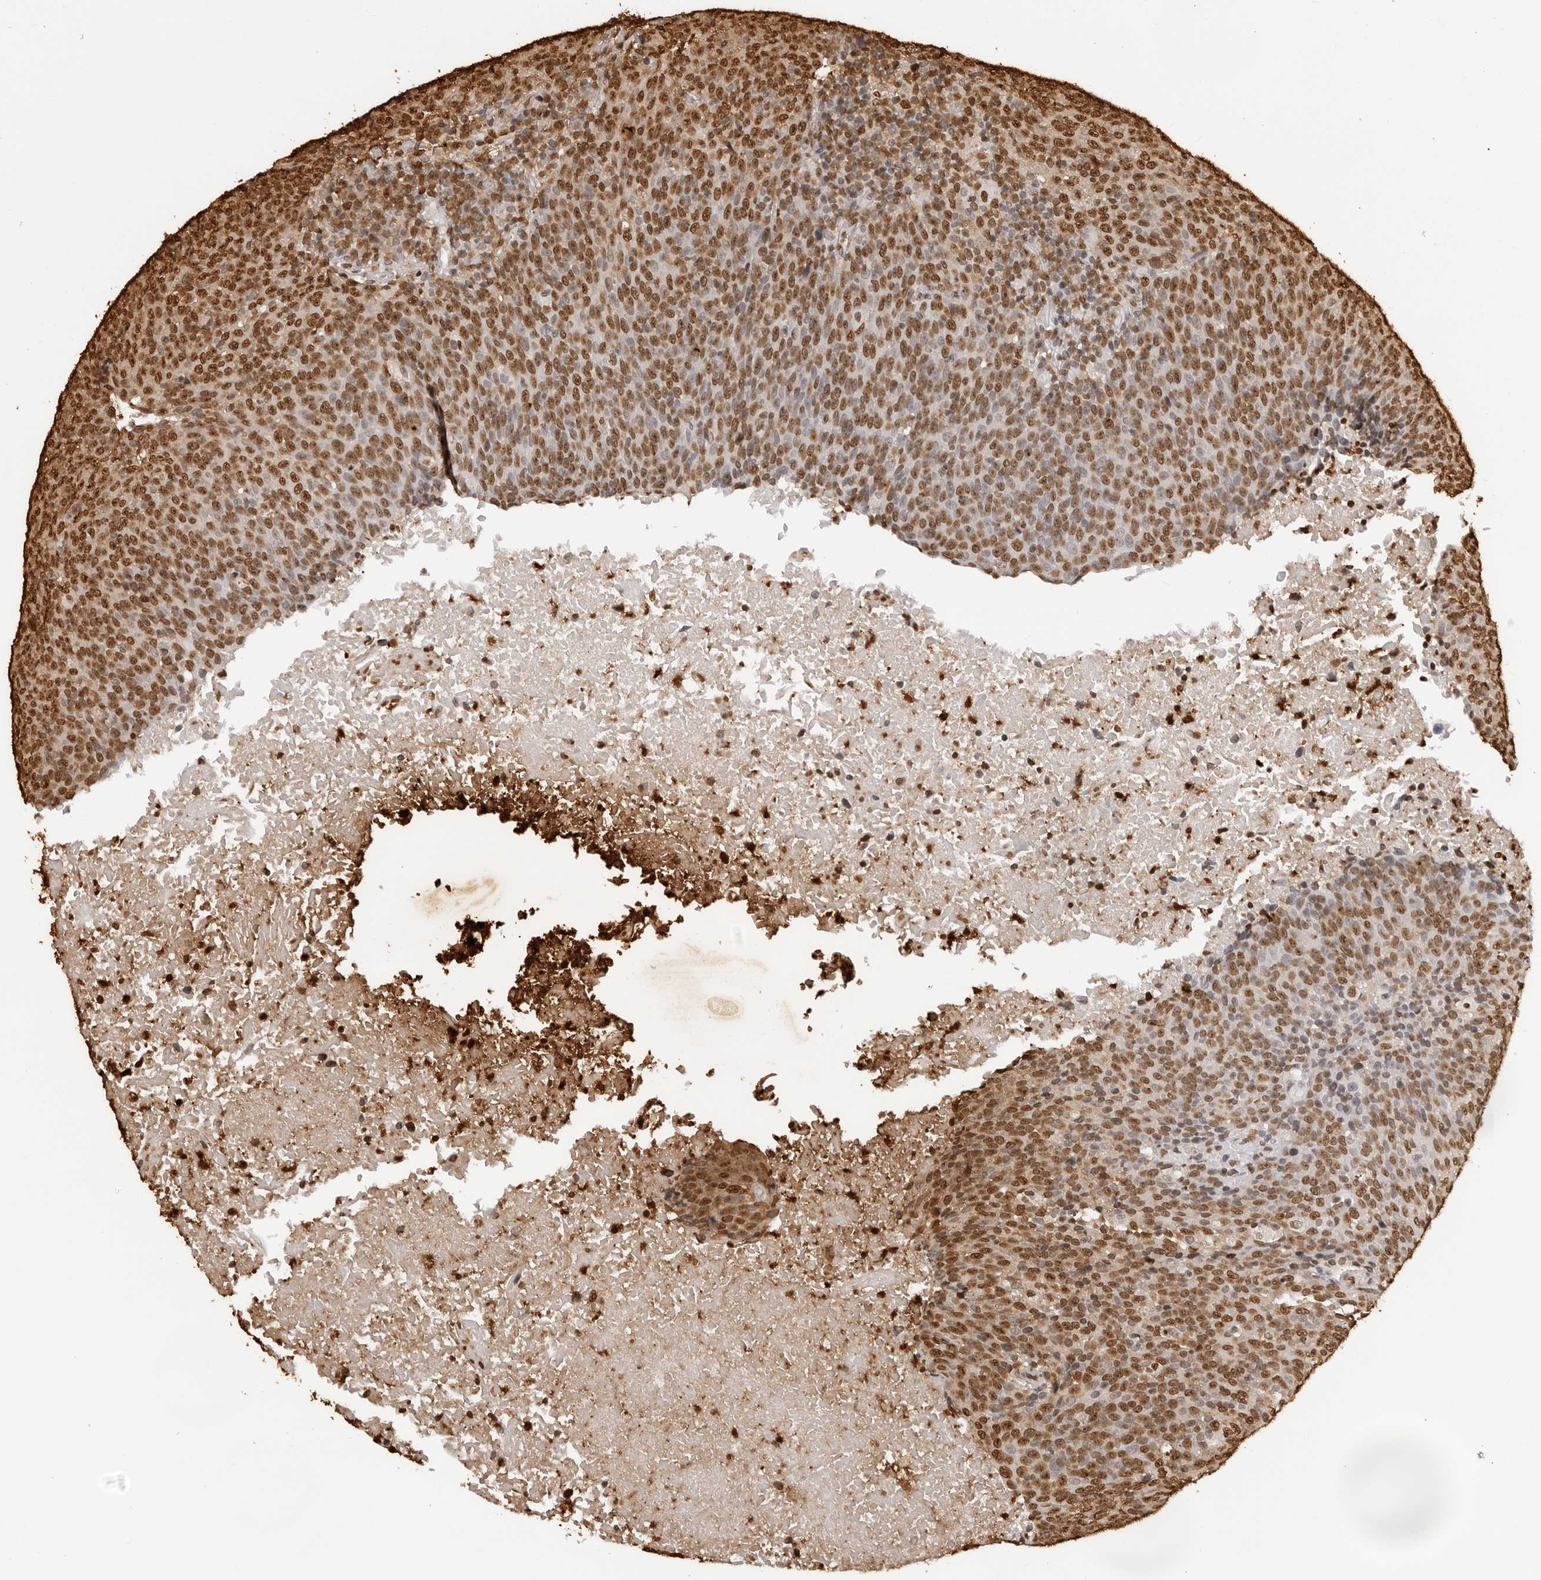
{"staining": {"intensity": "strong", "quantity": ">75%", "location": "nuclear"}, "tissue": "head and neck cancer", "cell_type": "Tumor cells", "image_type": "cancer", "snomed": [{"axis": "morphology", "description": "Squamous cell carcinoma, NOS"}, {"axis": "morphology", "description": "Squamous cell carcinoma, metastatic, NOS"}, {"axis": "topography", "description": "Lymph node"}, {"axis": "topography", "description": "Head-Neck"}], "caption": "Human head and neck cancer stained for a protein (brown) demonstrates strong nuclear positive positivity in about >75% of tumor cells.", "gene": "ZFP91", "patient": {"sex": "male", "age": 62}}